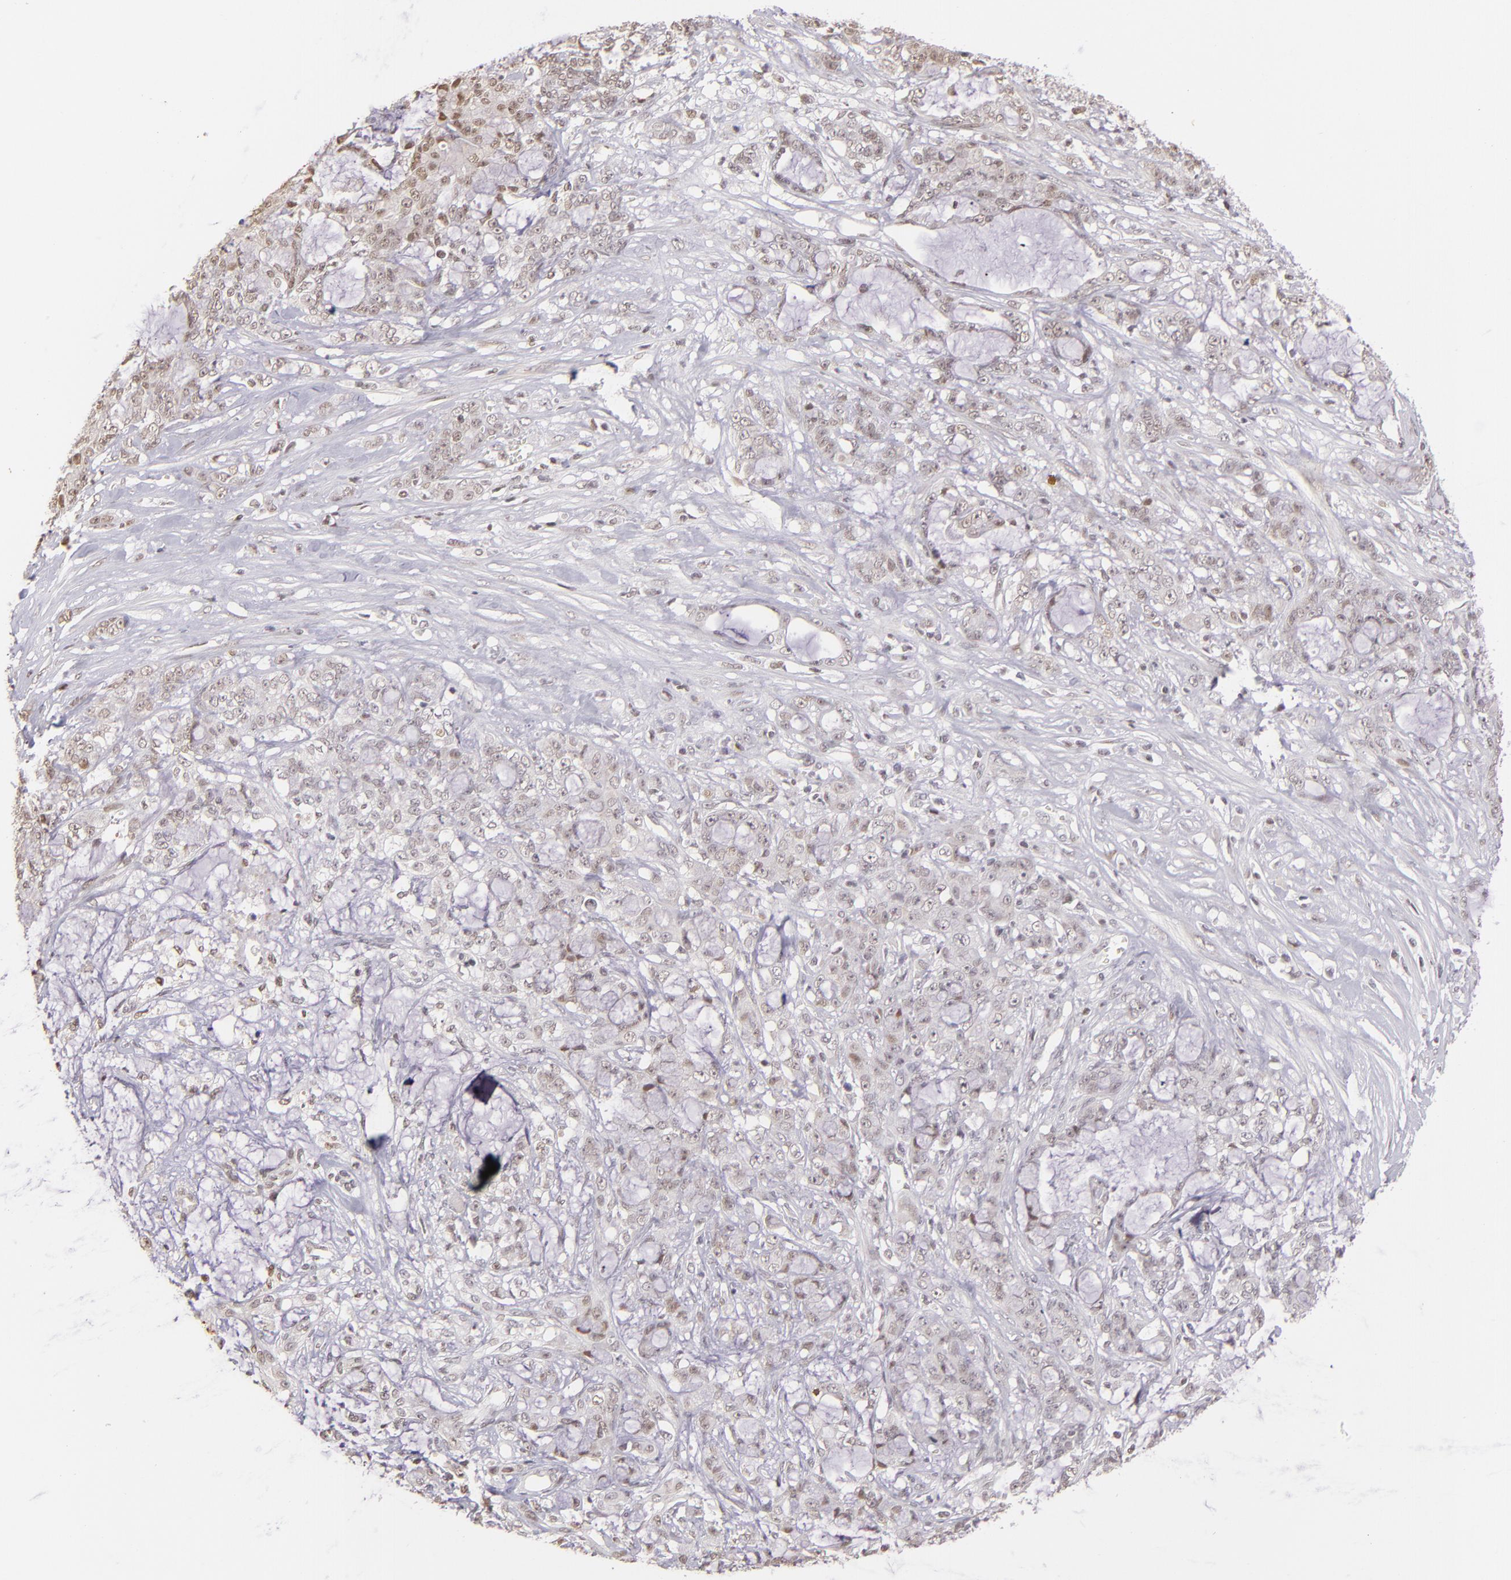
{"staining": {"intensity": "weak", "quantity": "<25%", "location": "nuclear"}, "tissue": "pancreatic cancer", "cell_type": "Tumor cells", "image_type": "cancer", "snomed": [{"axis": "morphology", "description": "Adenocarcinoma, NOS"}, {"axis": "topography", "description": "Pancreas"}], "caption": "This image is of pancreatic adenocarcinoma stained with immunohistochemistry (IHC) to label a protein in brown with the nuclei are counter-stained blue. There is no positivity in tumor cells.", "gene": "RARB", "patient": {"sex": "female", "age": 73}}